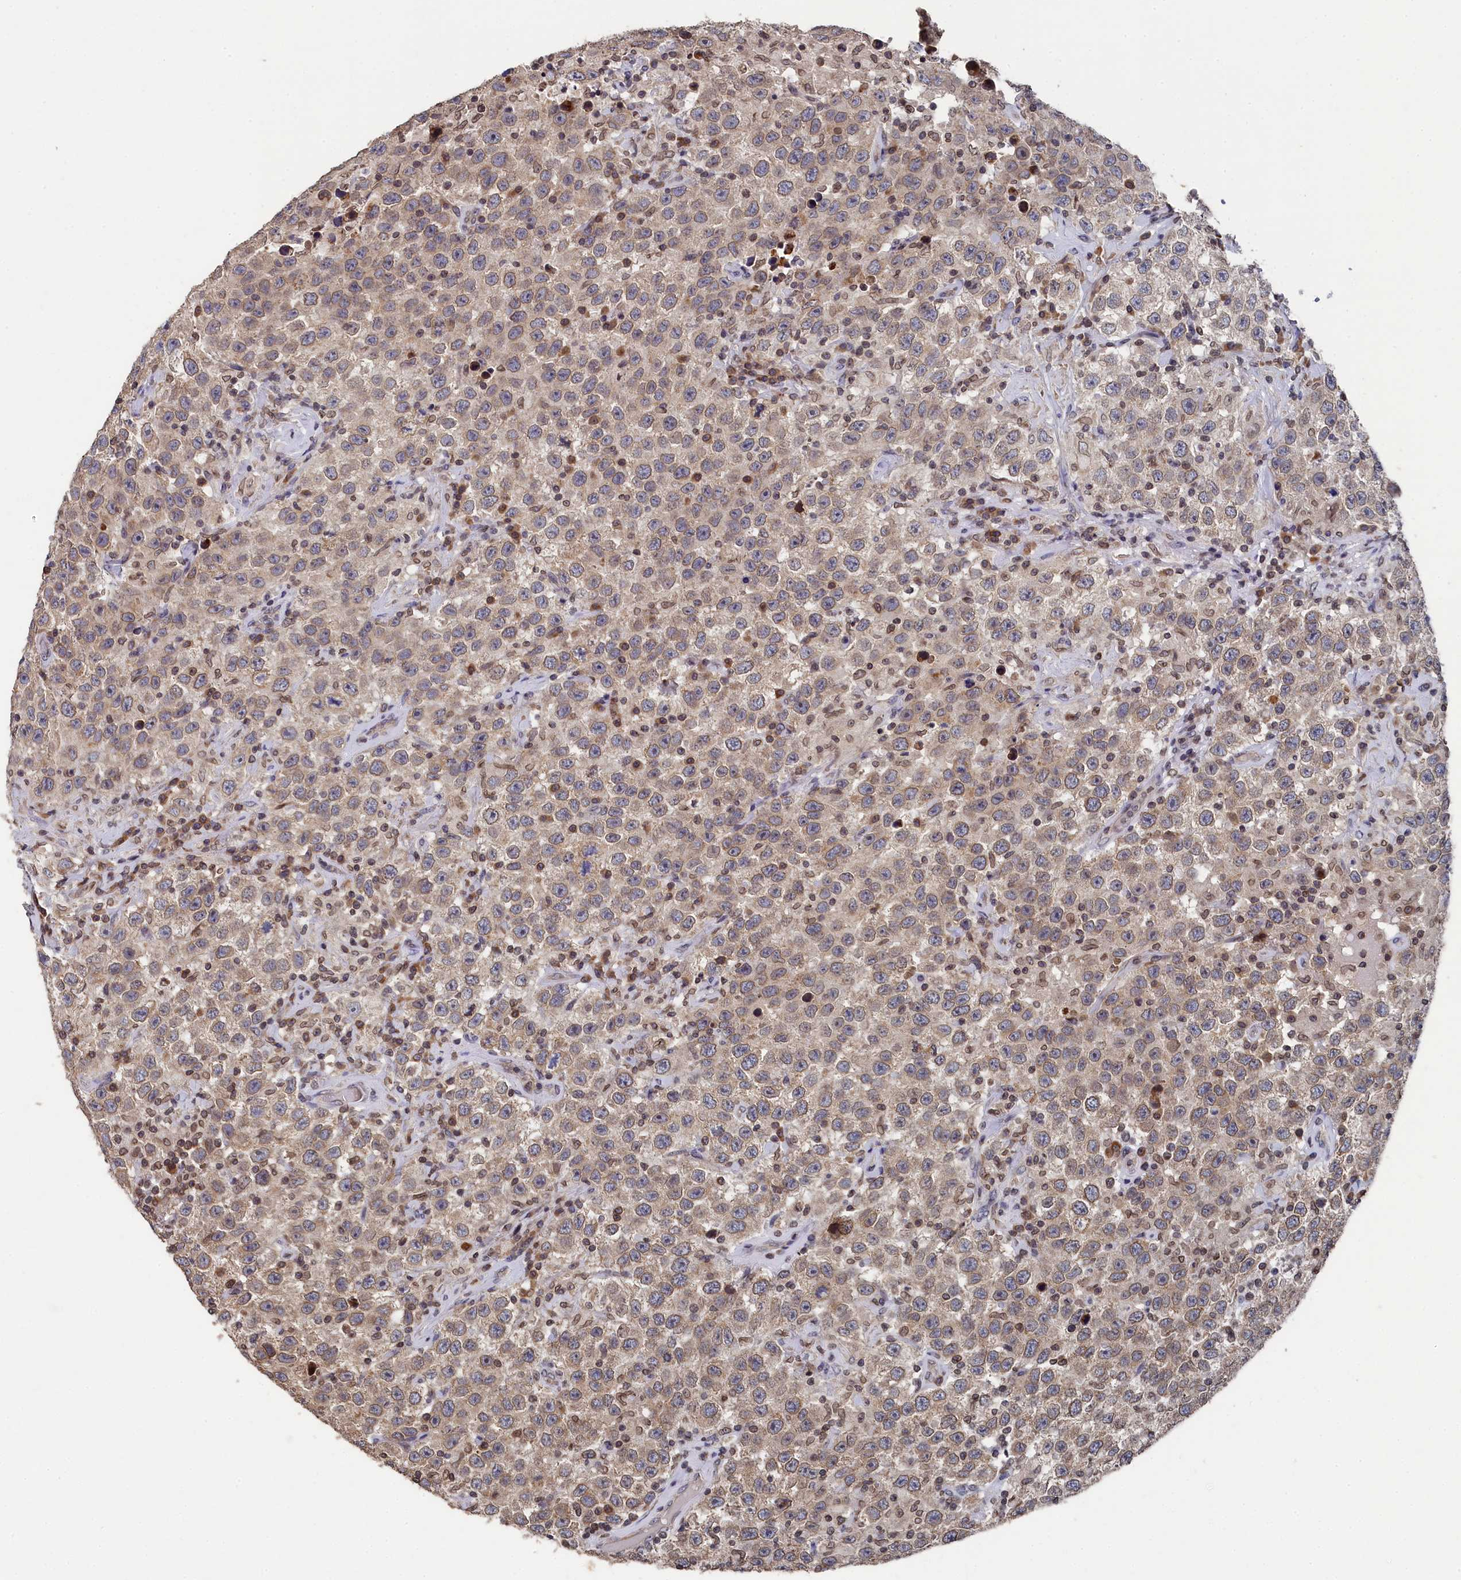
{"staining": {"intensity": "weak", "quantity": ">75%", "location": "cytoplasmic/membranous,nuclear"}, "tissue": "testis cancer", "cell_type": "Tumor cells", "image_type": "cancer", "snomed": [{"axis": "morphology", "description": "Seminoma, NOS"}, {"axis": "topography", "description": "Testis"}], "caption": "An IHC image of tumor tissue is shown. Protein staining in brown shows weak cytoplasmic/membranous and nuclear positivity in testis seminoma within tumor cells.", "gene": "ANKEF1", "patient": {"sex": "male", "age": 41}}